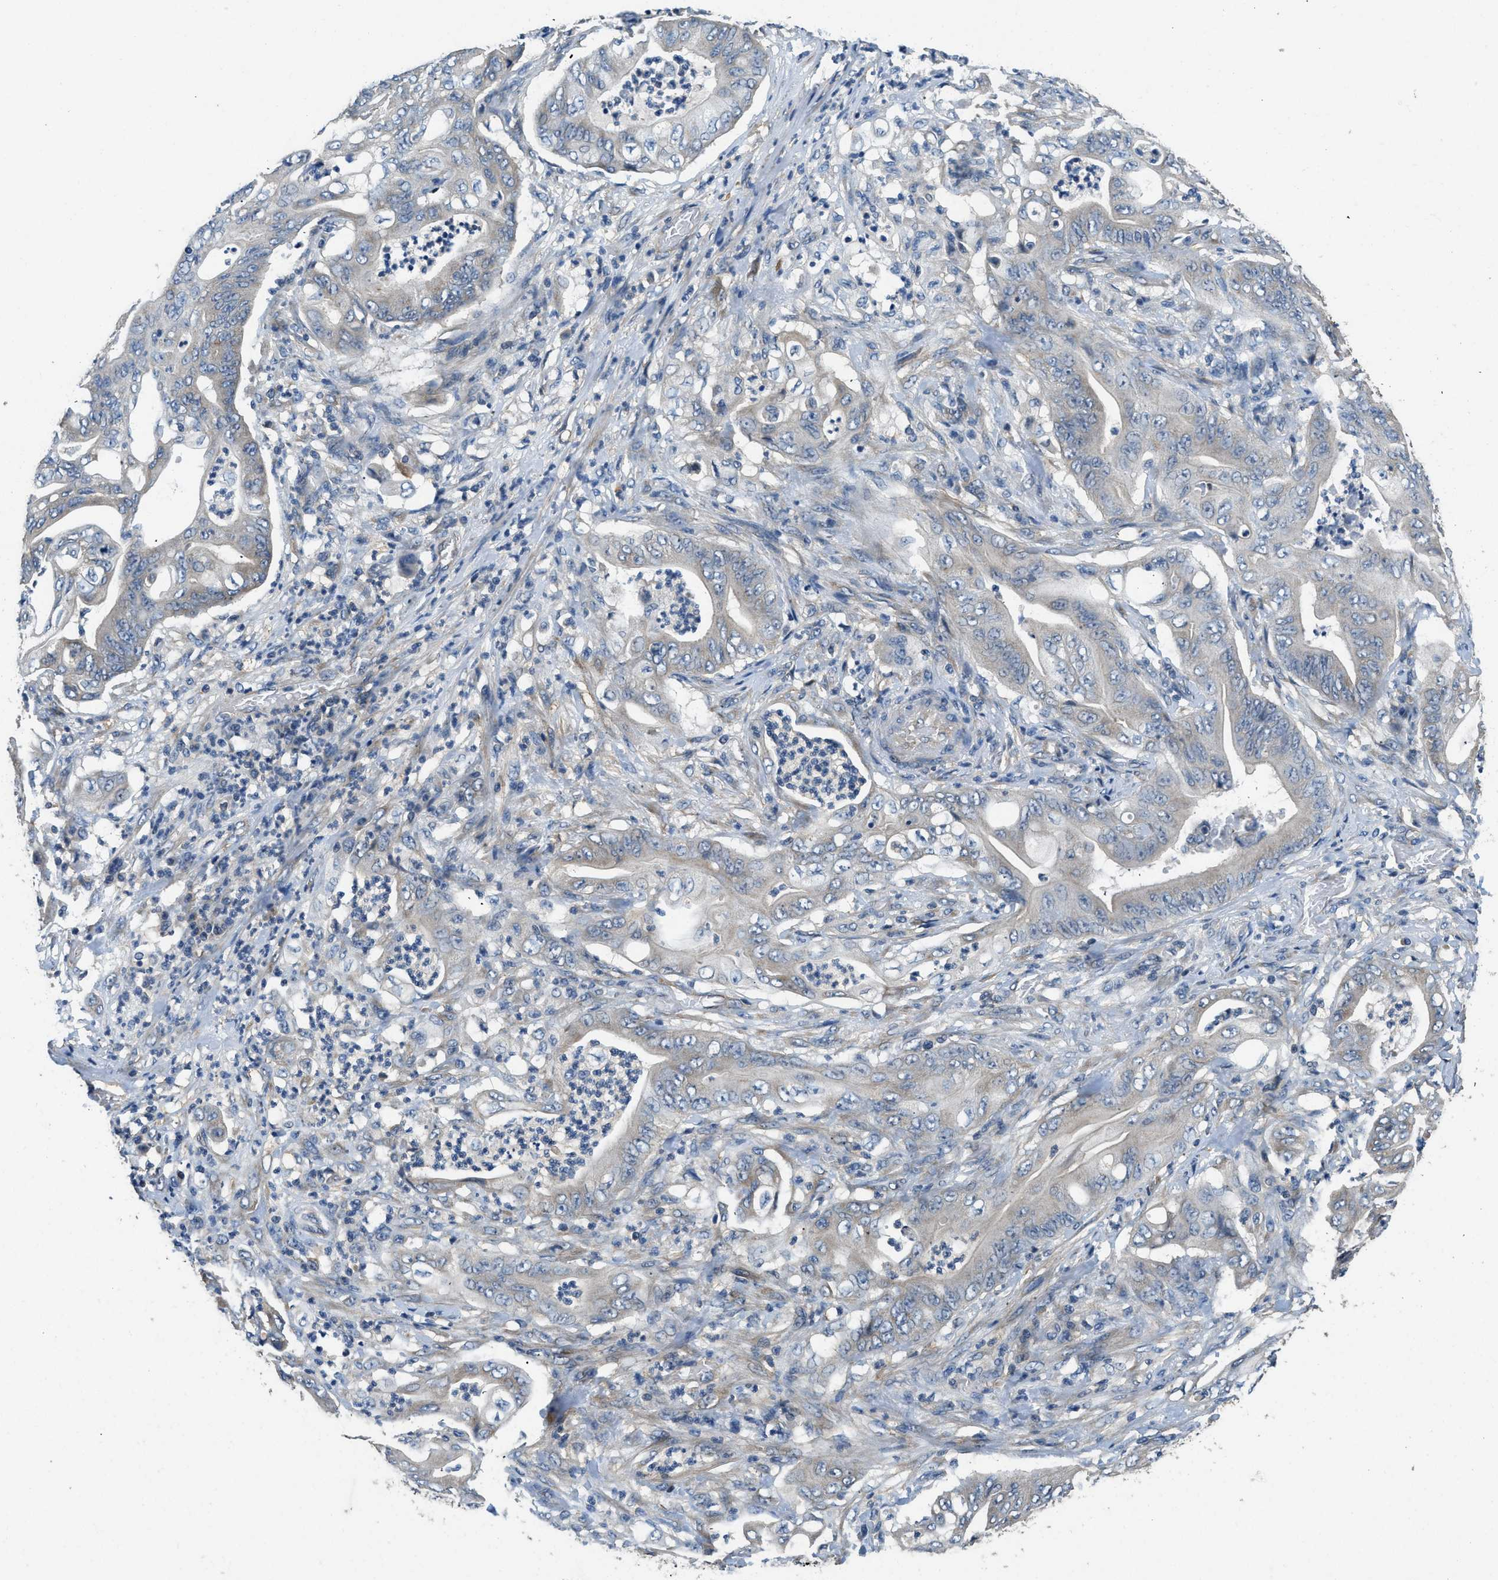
{"staining": {"intensity": "weak", "quantity": "<25%", "location": "cytoplasmic/membranous"}, "tissue": "stomach cancer", "cell_type": "Tumor cells", "image_type": "cancer", "snomed": [{"axis": "morphology", "description": "Adenocarcinoma, NOS"}, {"axis": "topography", "description": "Stomach"}], "caption": "High power microscopy image of an immunohistochemistry (IHC) image of adenocarcinoma (stomach), revealing no significant positivity in tumor cells.", "gene": "SSH2", "patient": {"sex": "female", "age": 73}}